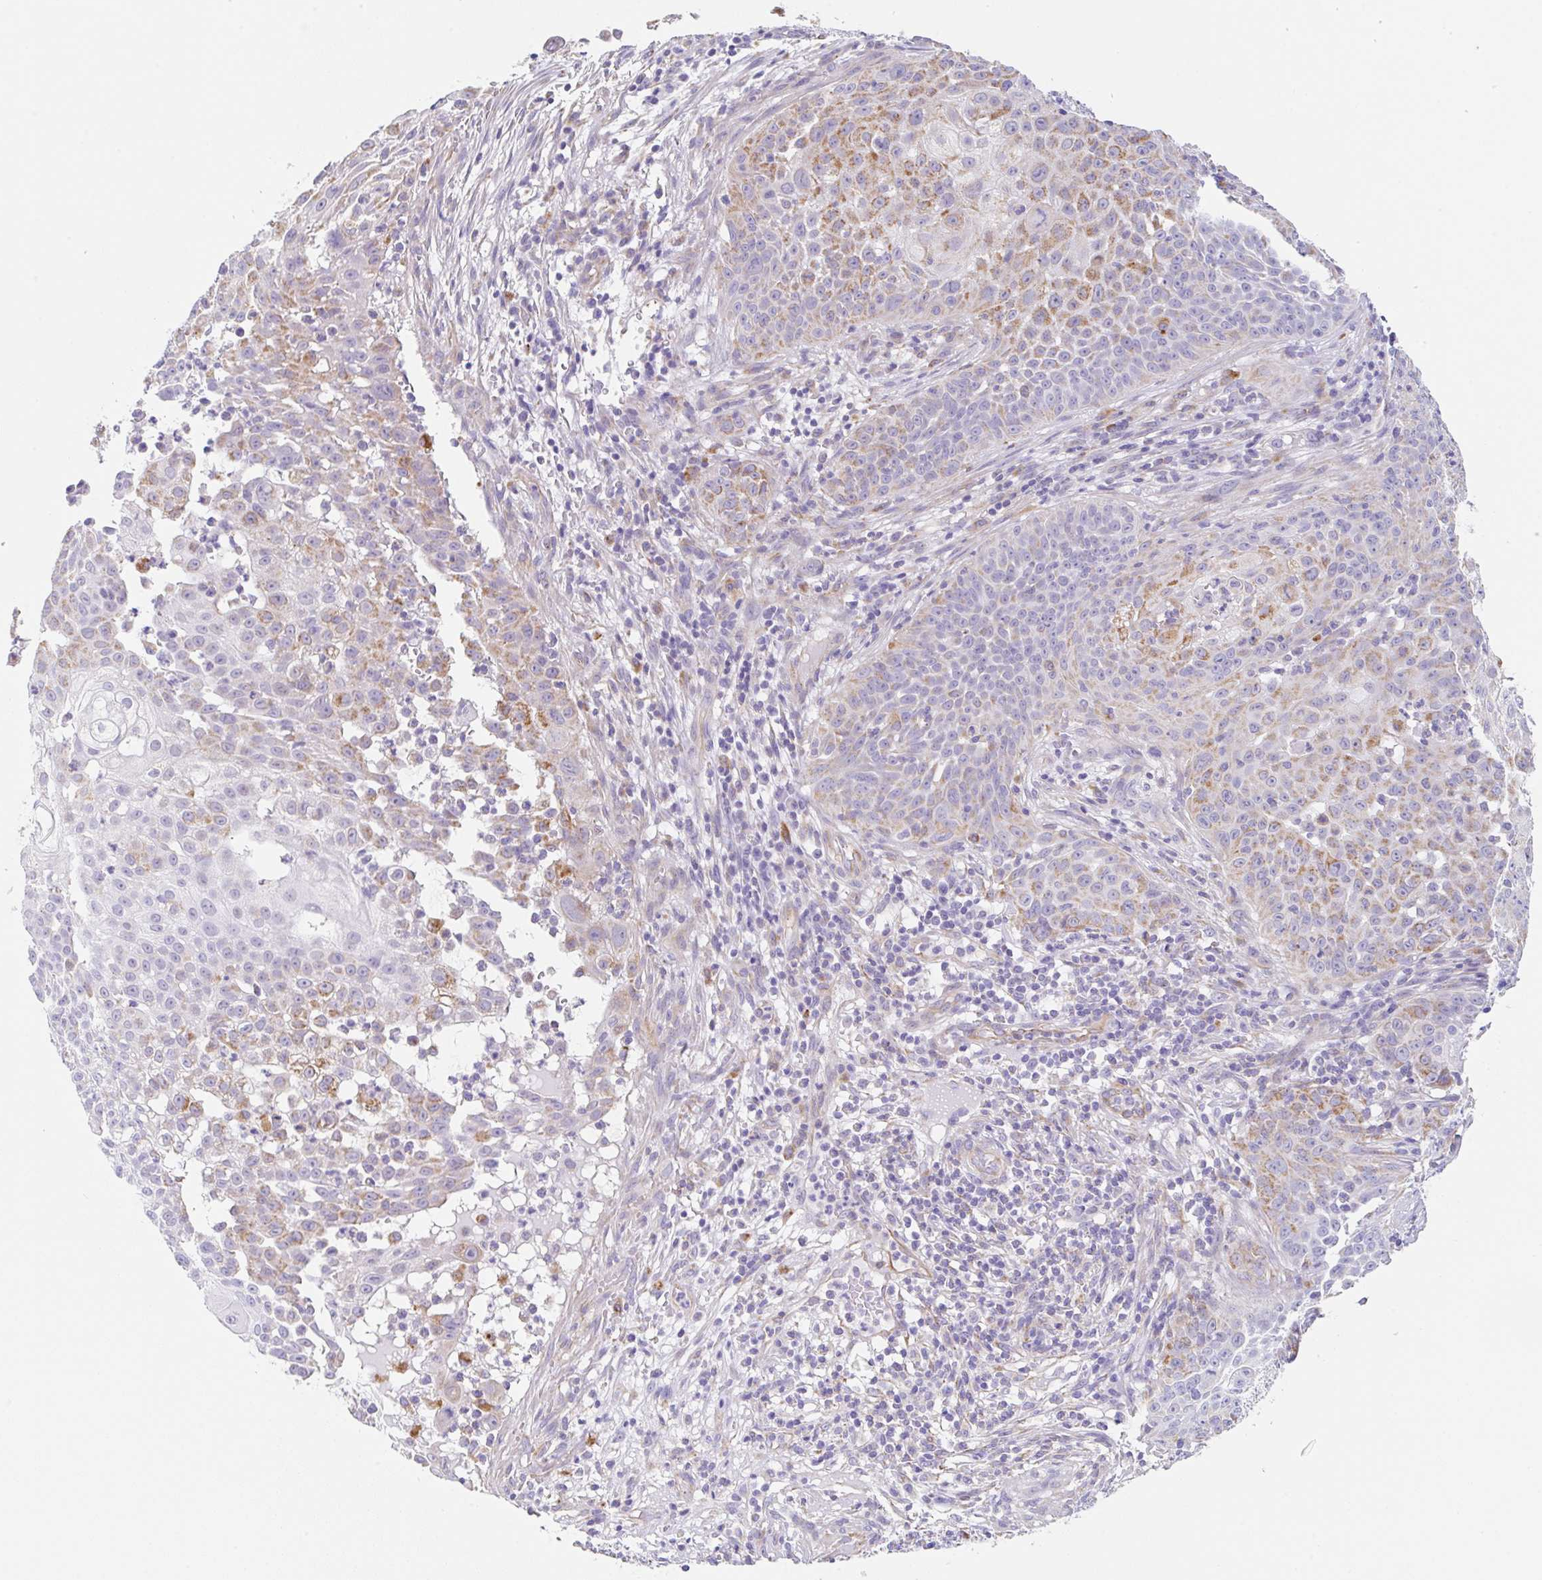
{"staining": {"intensity": "moderate", "quantity": "25%-75%", "location": "cytoplasmic/membranous"}, "tissue": "skin cancer", "cell_type": "Tumor cells", "image_type": "cancer", "snomed": [{"axis": "morphology", "description": "Squamous cell carcinoma, NOS"}, {"axis": "topography", "description": "Skin"}], "caption": "This histopathology image reveals immunohistochemistry staining of human skin cancer (squamous cell carcinoma), with medium moderate cytoplasmic/membranous expression in about 25%-75% of tumor cells.", "gene": "DKK4", "patient": {"sex": "male", "age": 24}}